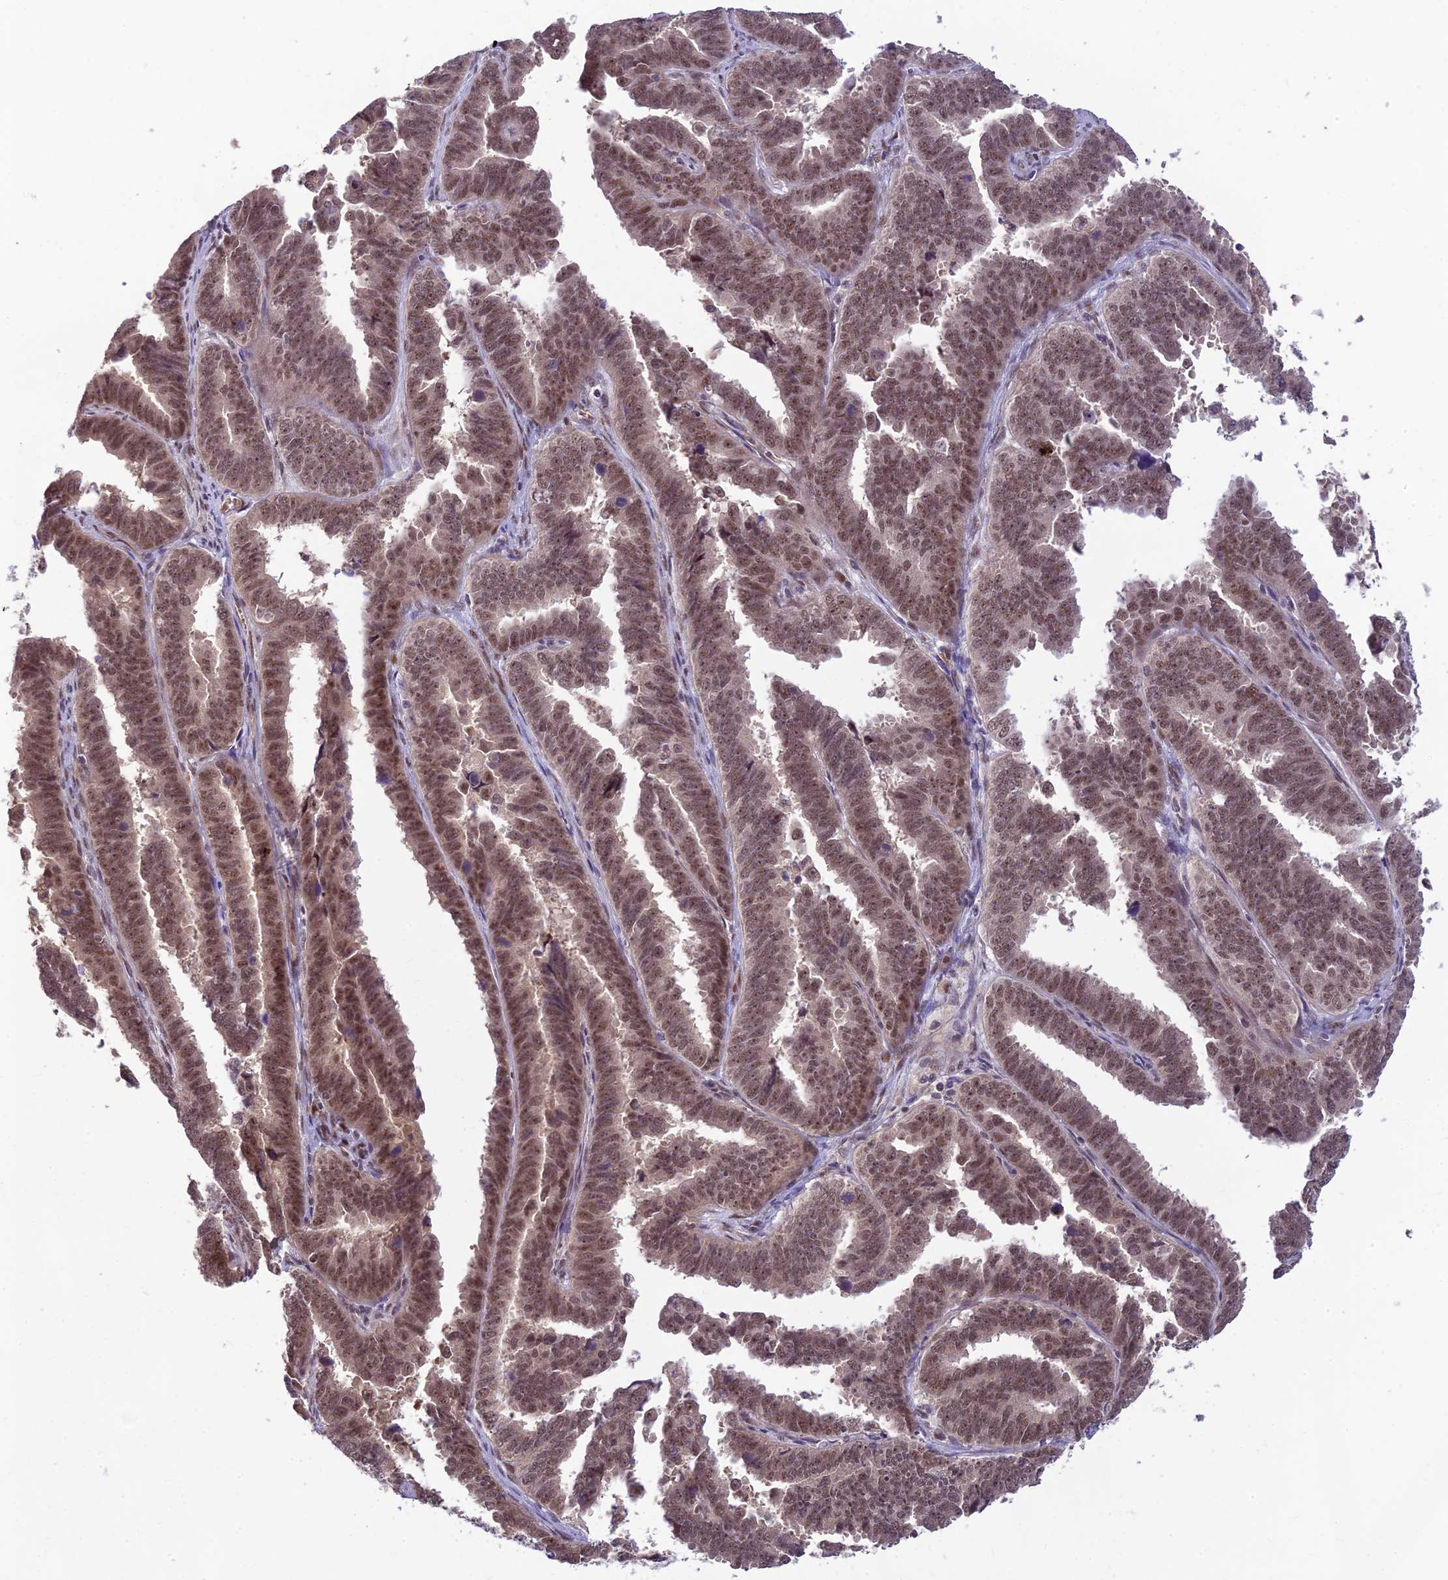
{"staining": {"intensity": "moderate", "quantity": ">75%", "location": "nuclear"}, "tissue": "endometrial cancer", "cell_type": "Tumor cells", "image_type": "cancer", "snomed": [{"axis": "morphology", "description": "Adenocarcinoma, NOS"}, {"axis": "topography", "description": "Endometrium"}], "caption": "Immunohistochemical staining of endometrial adenocarcinoma reveals medium levels of moderate nuclear positivity in about >75% of tumor cells.", "gene": "ASPDH", "patient": {"sex": "female", "age": 75}}